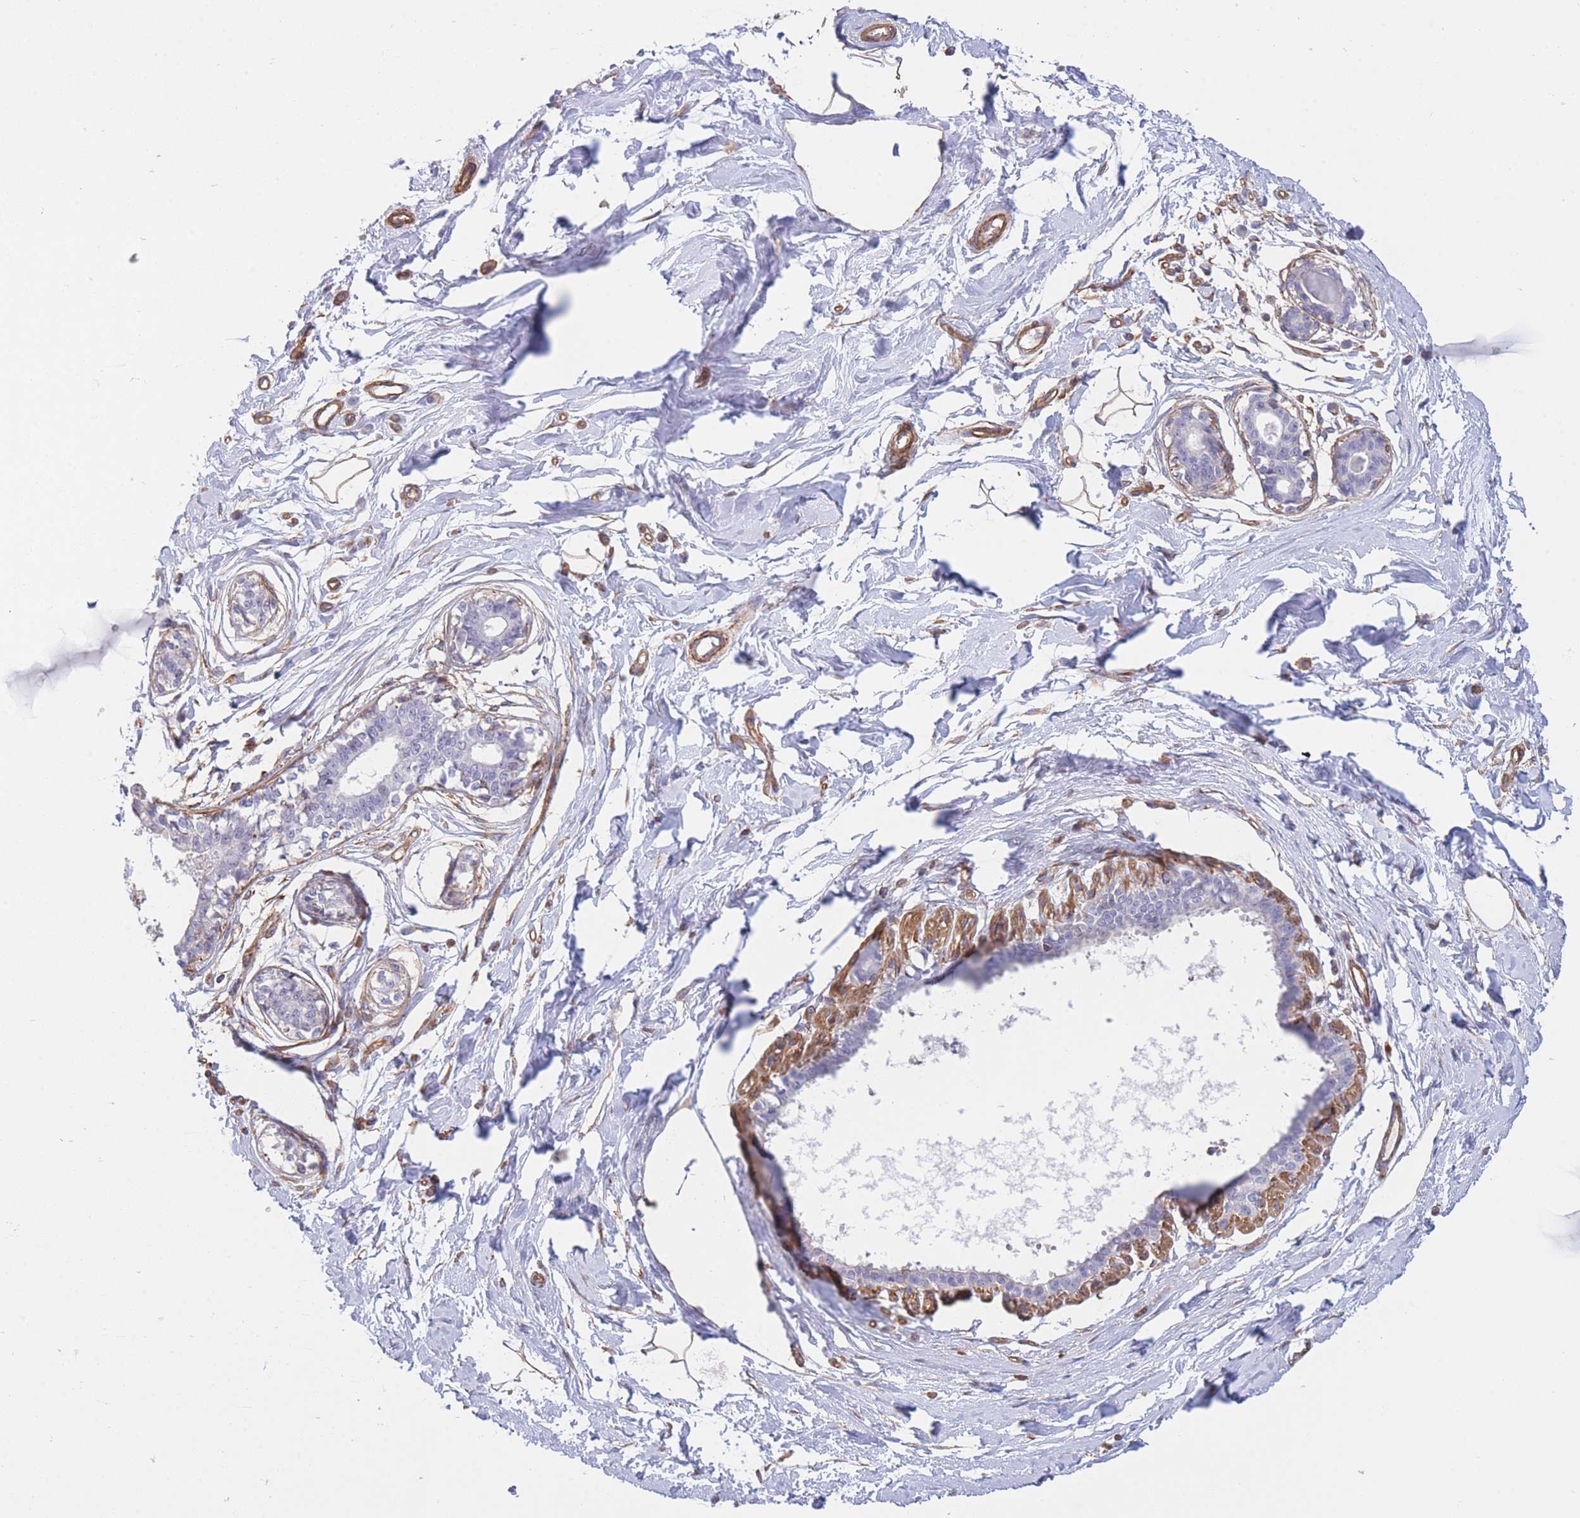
{"staining": {"intensity": "negative", "quantity": "none", "location": "none"}, "tissue": "breast", "cell_type": "Adipocytes", "image_type": "normal", "snomed": [{"axis": "morphology", "description": "Normal tissue, NOS"}, {"axis": "topography", "description": "Breast"}], "caption": "IHC of unremarkable breast reveals no positivity in adipocytes.", "gene": "CDC25B", "patient": {"sex": "female", "age": 45}}